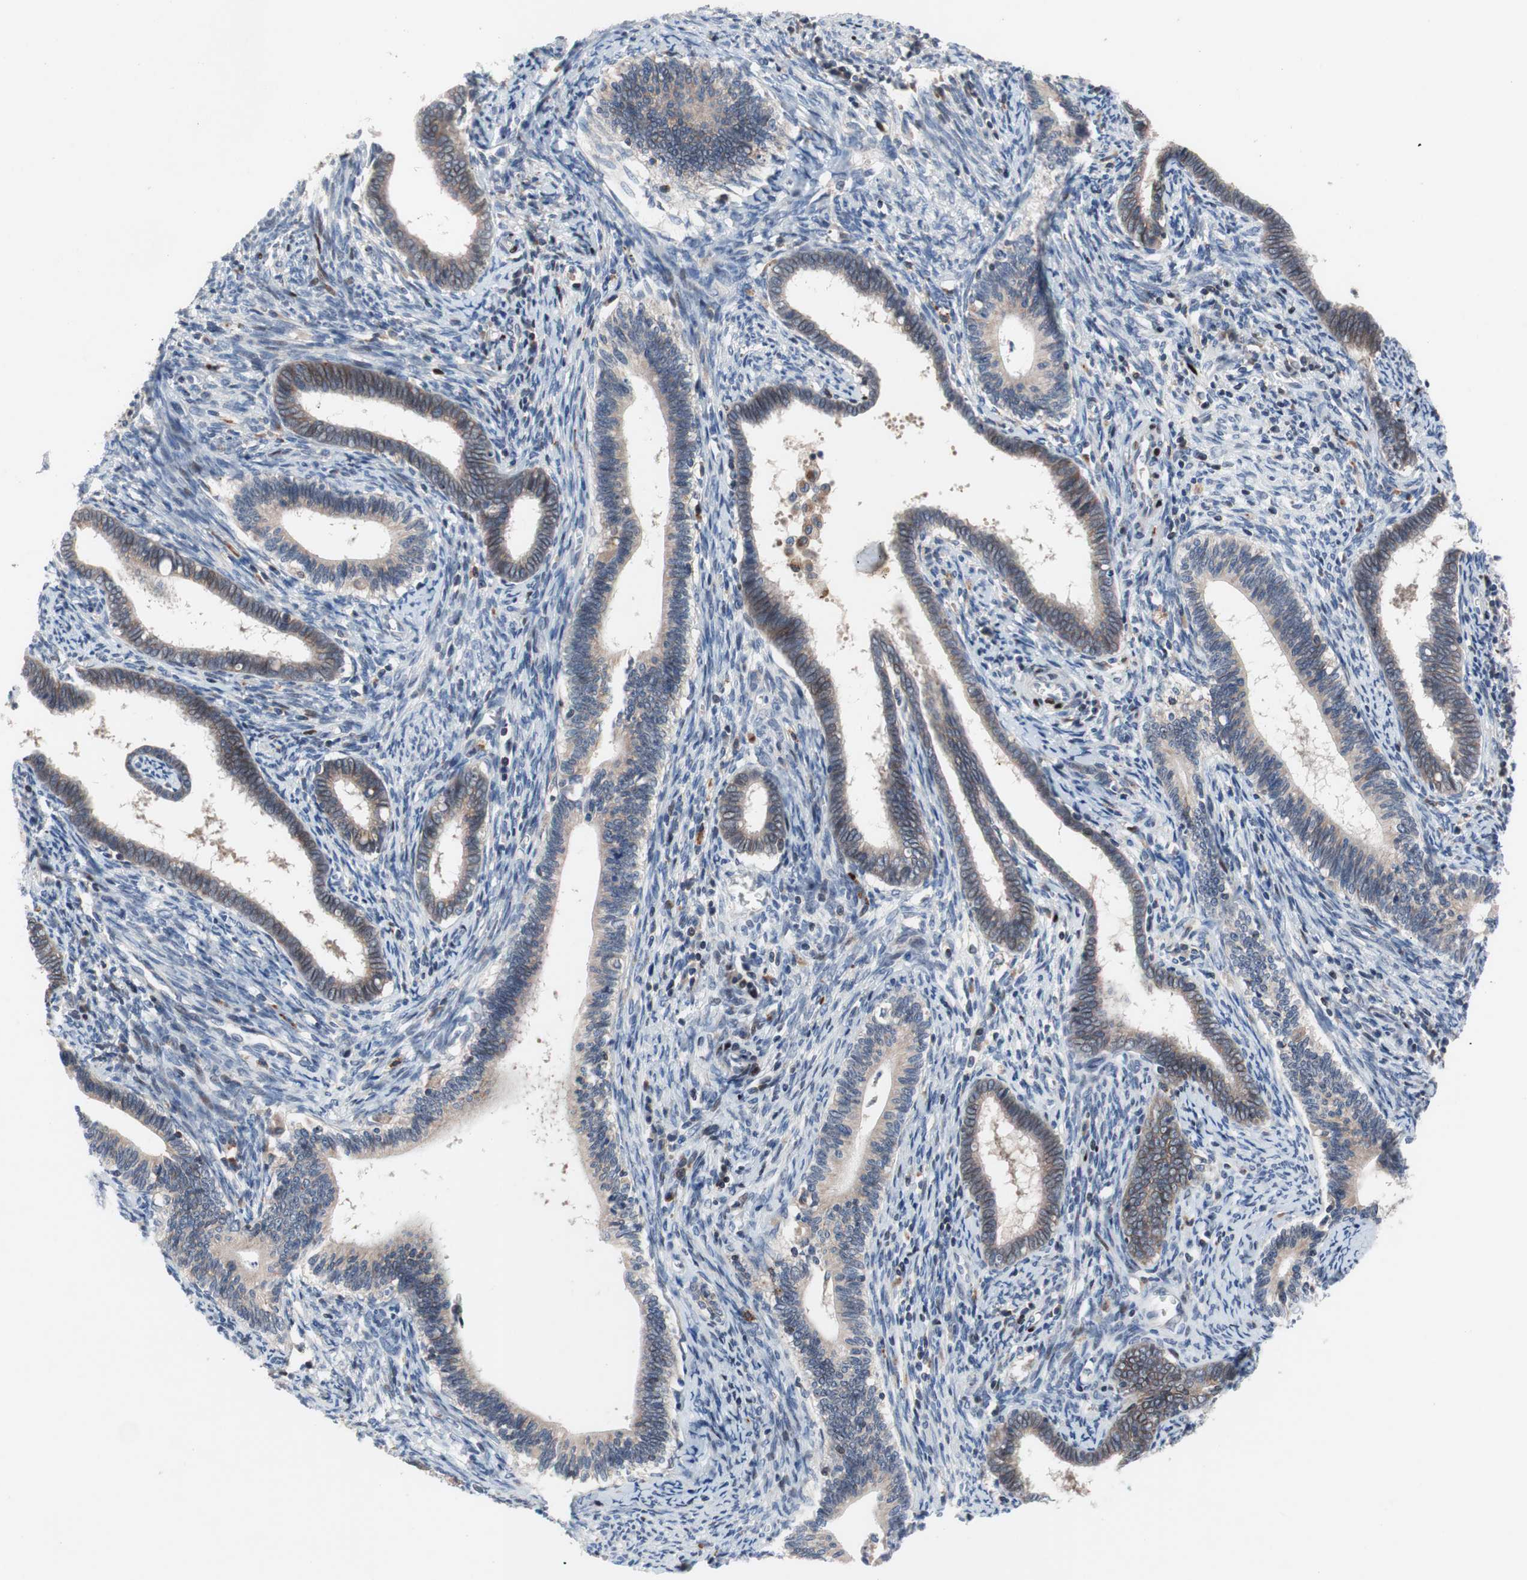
{"staining": {"intensity": "weak", "quantity": ">75%", "location": "cytoplasmic/membranous"}, "tissue": "cervical cancer", "cell_type": "Tumor cells", "image_type": "cancer", "snomed": [{"axis": "morphology", "description": "Adenocarcinoma, NOS"}, {"axis": "topography", "description": "Cervix"}], "caption": "A photomicrograph showing weak cytoplasmic/membranous expression in about >75% of tumor cells in cervical adenocarcinoma, as visualized by brown immunohistochemical staining.", "gene": "MUTYH", "patient": {"sex": "female", "age": 44}}